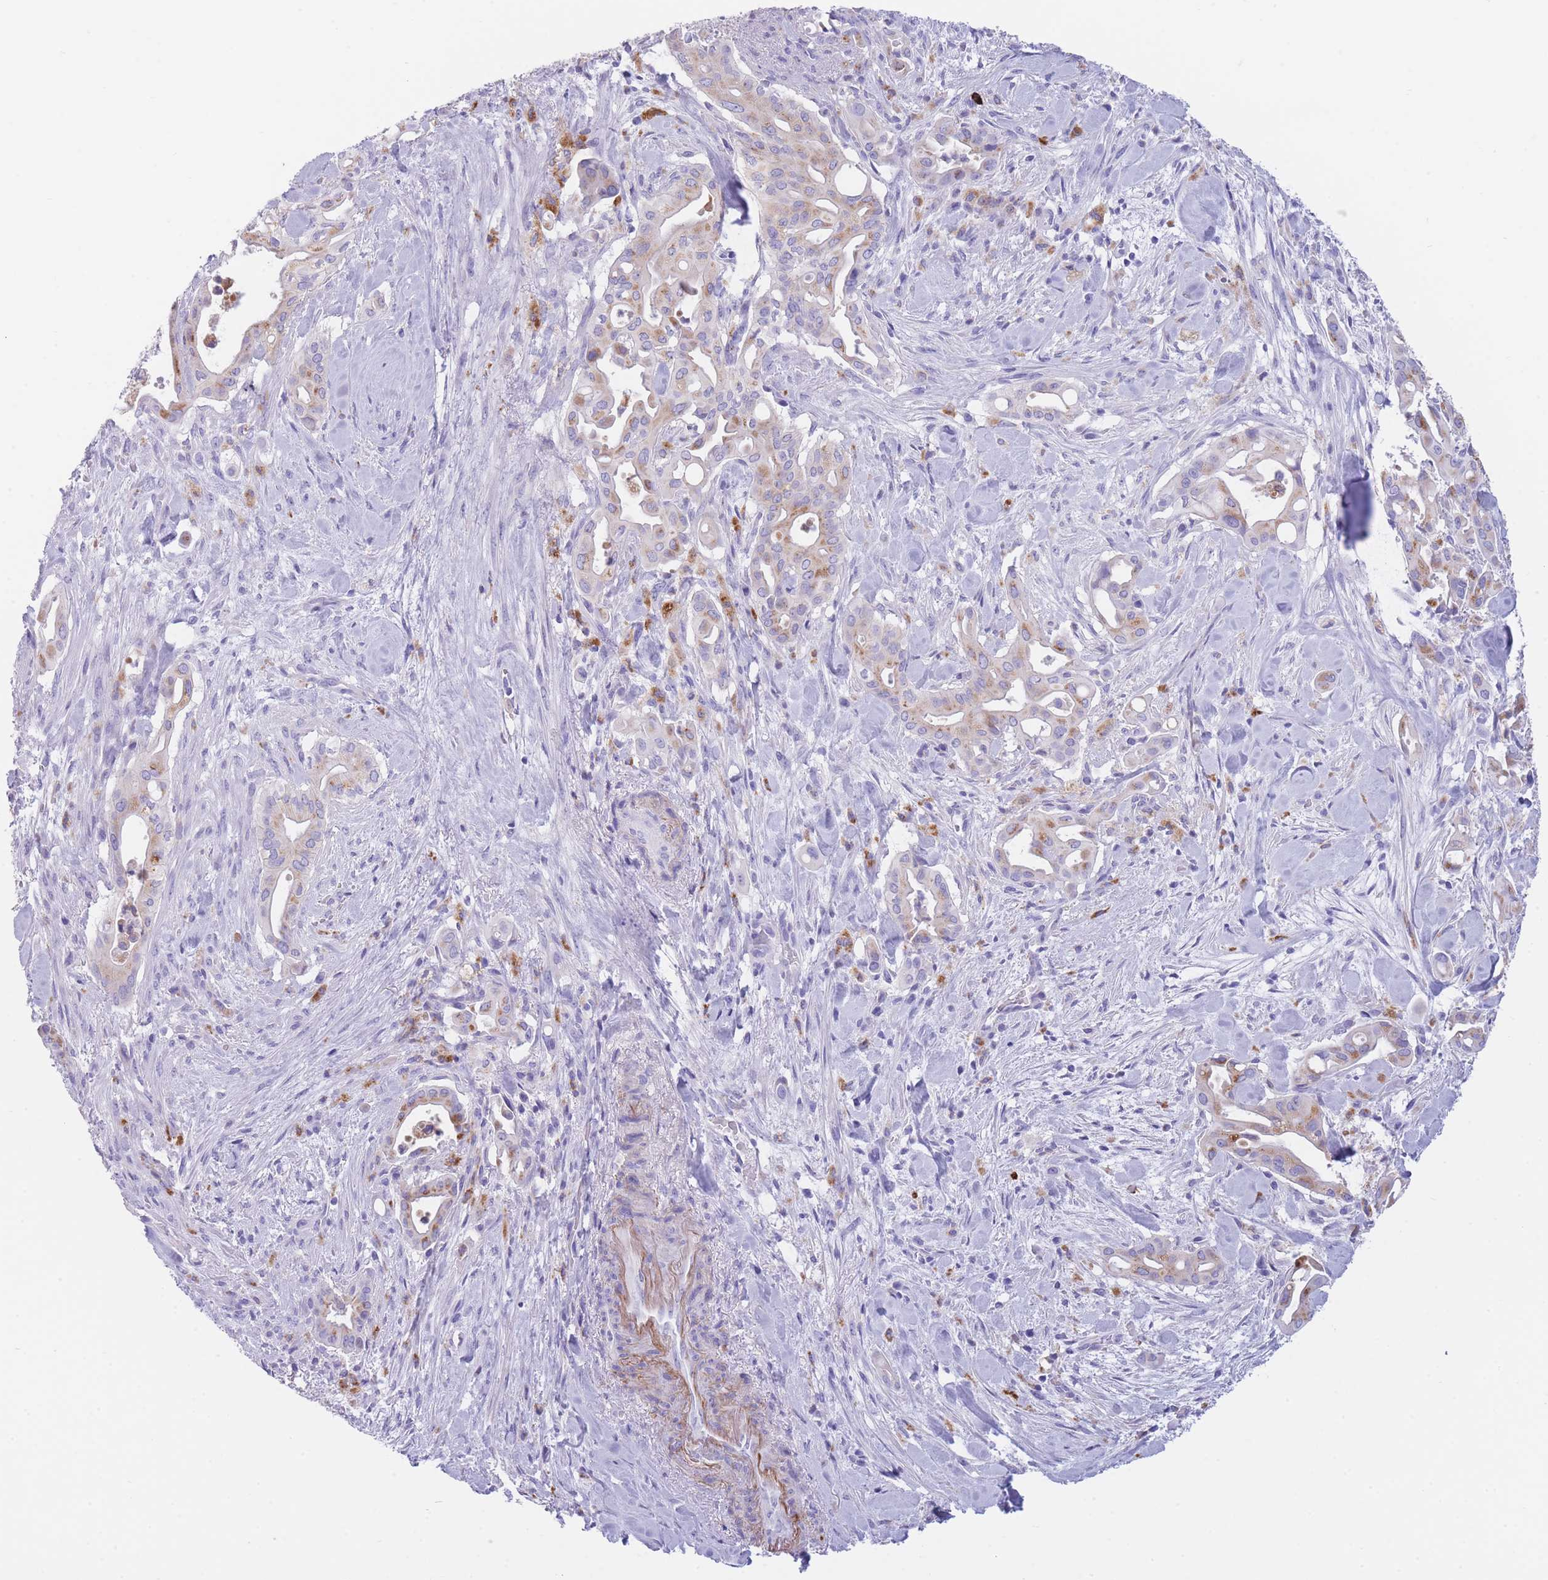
{"staining": {"intensity": "moderate", "quantity": "25%-75%", "location": "cytoplasmic/membranous"}, "tissue": "liver cancer", "cell_type": "Tumor cells", "image_type": "cancer", "snomed": [{"axis": "morphology", "description": "Cholangiocarcinoma"}, {"axis": "topography", "description": "Liver"}], "caption": "Immunohistochemistry image of human liver cholangiocarcinoma stained for a protein (brown), which exhibits medium levels of moderate cytoplasmic/membranous staining in approximately 25%-75% of tumor cells.", "gene": "PLBD1", "patient": {"sex": "female", "age": 68}}